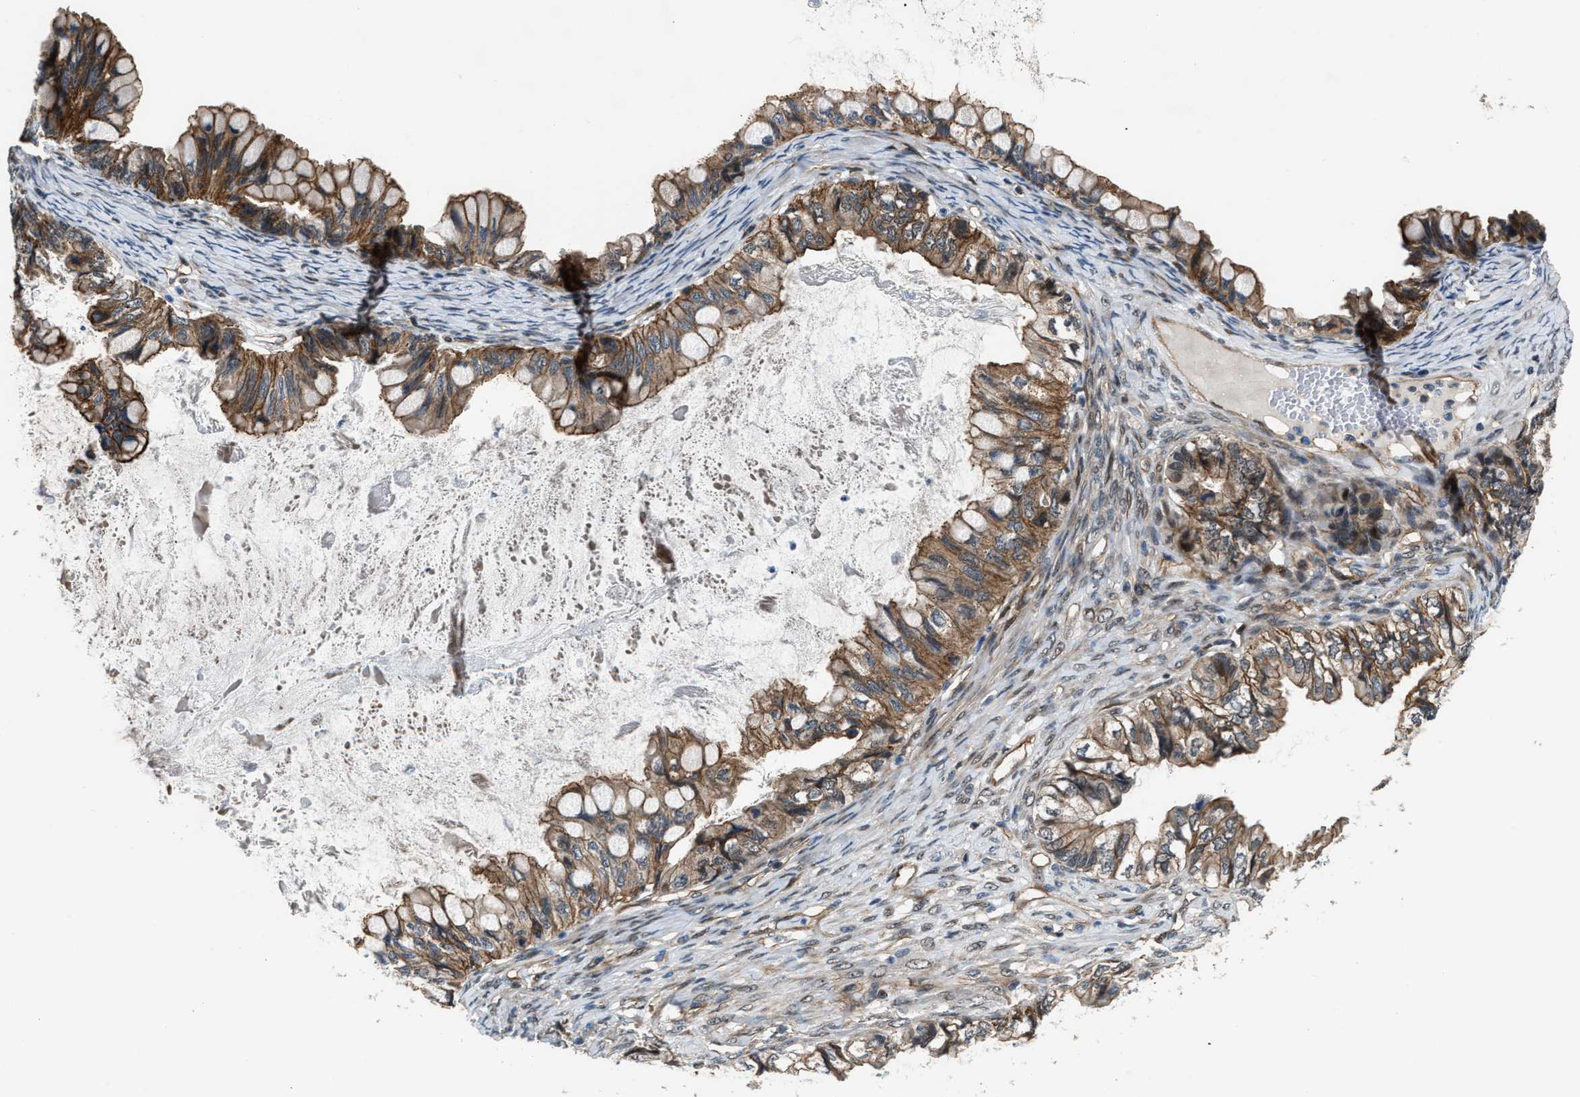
{"staining": {"intensity": "moderate", "quantity": ">75%", "location": "cytoplasmic/membranous"}, "tissue": "ovarian cancer", "cell_type": "Tumor cells", "image_type": "cancer", "snomed": [{"axis": "morphology", "description": "Cystadenocarcinoma, mucinous, NOS"}, {"axis": "topography", "description": "Ovary"}], "caption": "The histopathology image shows a brown stain indicating the presence of a protein in the cytoplasmic/membranous of tumor cells in ovarian cancer (mucinous cystadenocarcinoma).", "gene": "COPS2", "patient": {"sex": "female", "age": 80}}